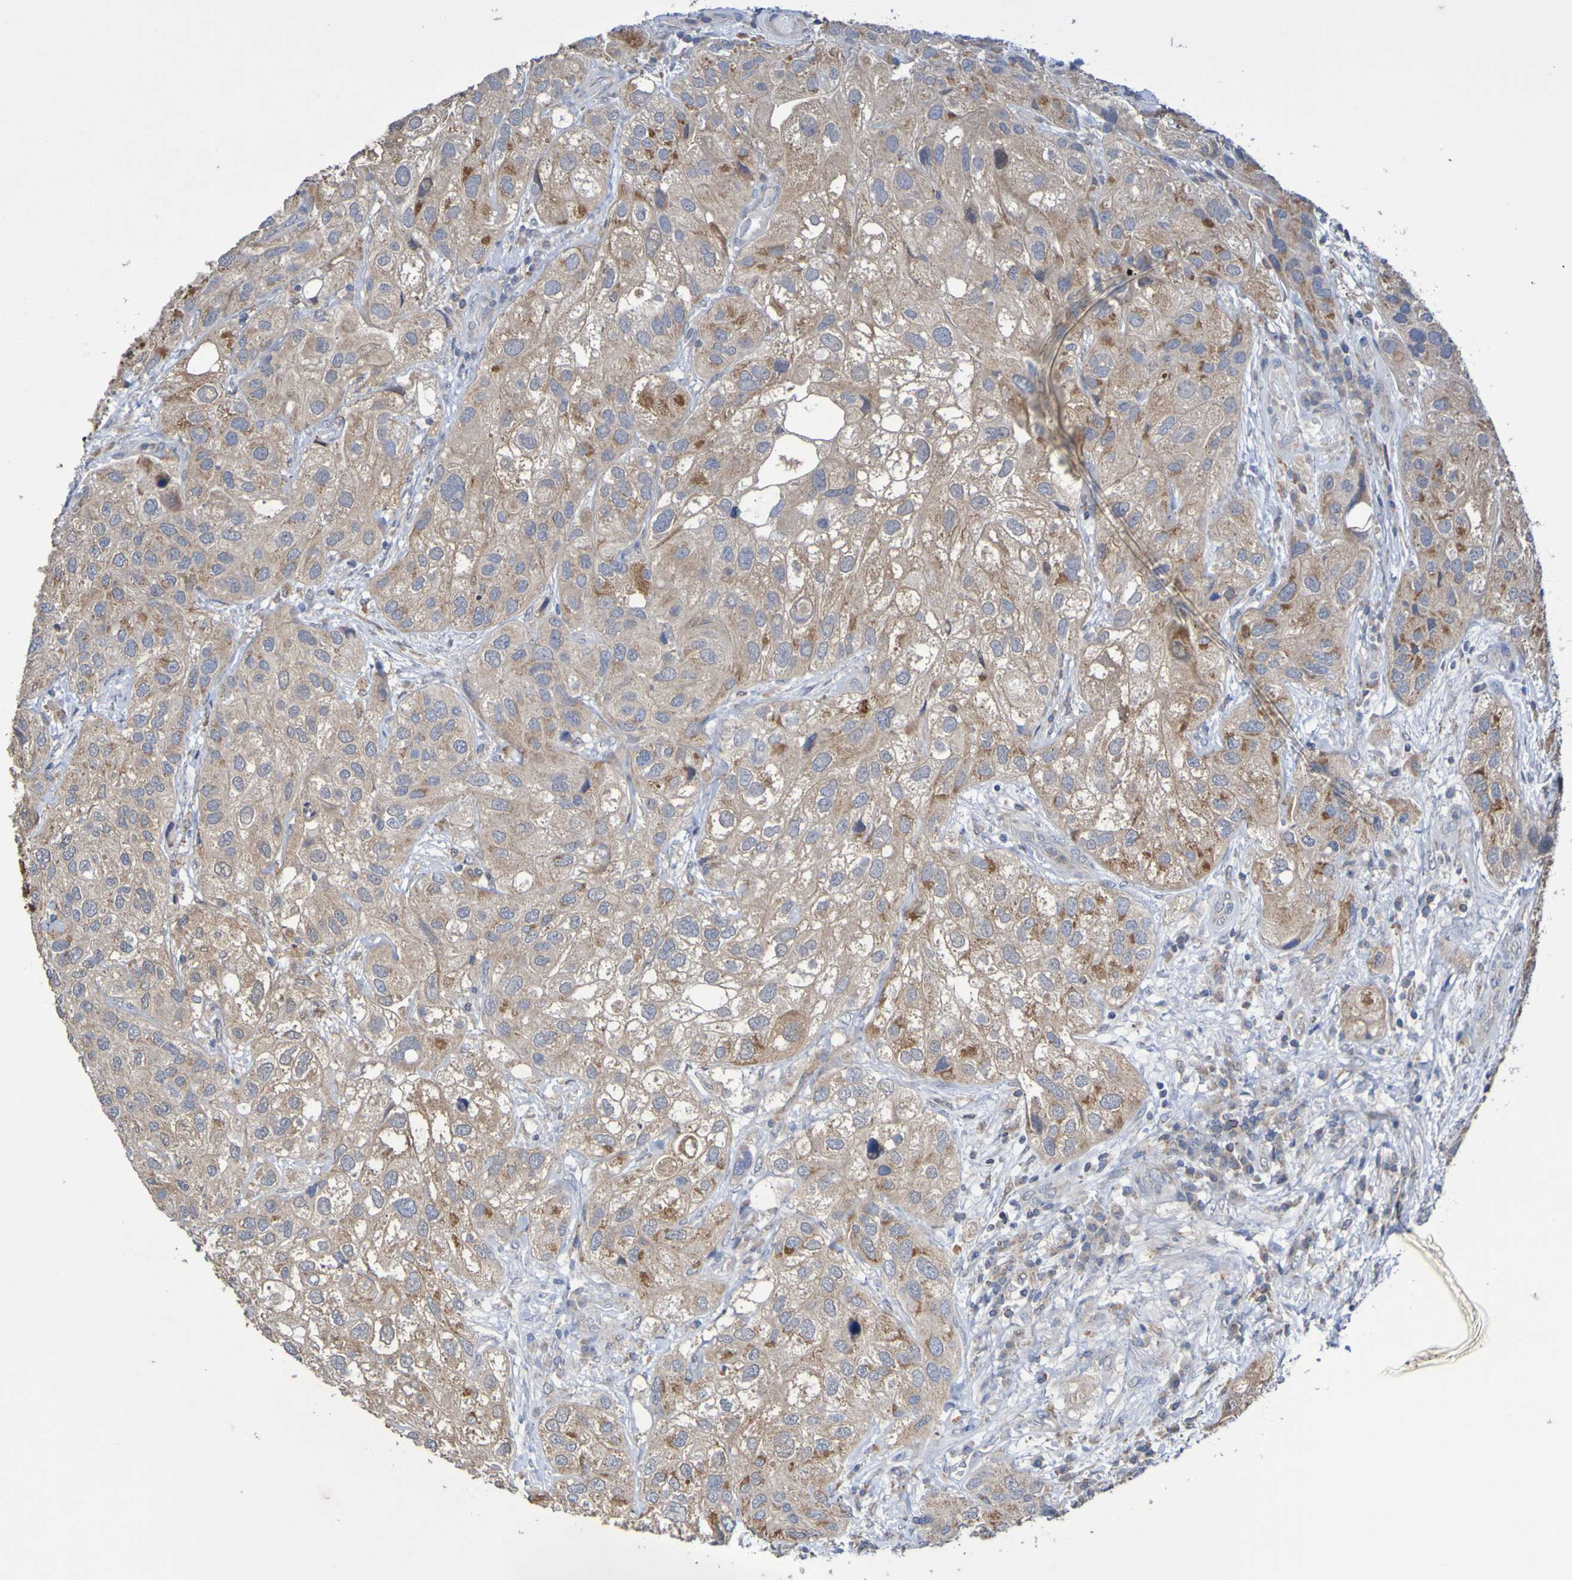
{"staining": {"intensity": "moderate", "quantity": ">75%", "location": "cytoplasmic/membranous"}, "tissue": "urothelial cancer", "cell_type": "Tumor cells", "image_type": "cancer", "snomed": [{"axis": "morphology", "description": "Urothelial carcinoma, High grade"}, {"axis": "topography", "description": "Urinary bladder"}], "caption": "This is a micrograph of immunohistochemistry (IHC) staining of high-grade urothelial carcinoma, which shows moderate positivity in the cytoplasmic/membranous of tumor cells.", "gene": "C3orf18", "patient": {"sex": "female", "age": 64}}